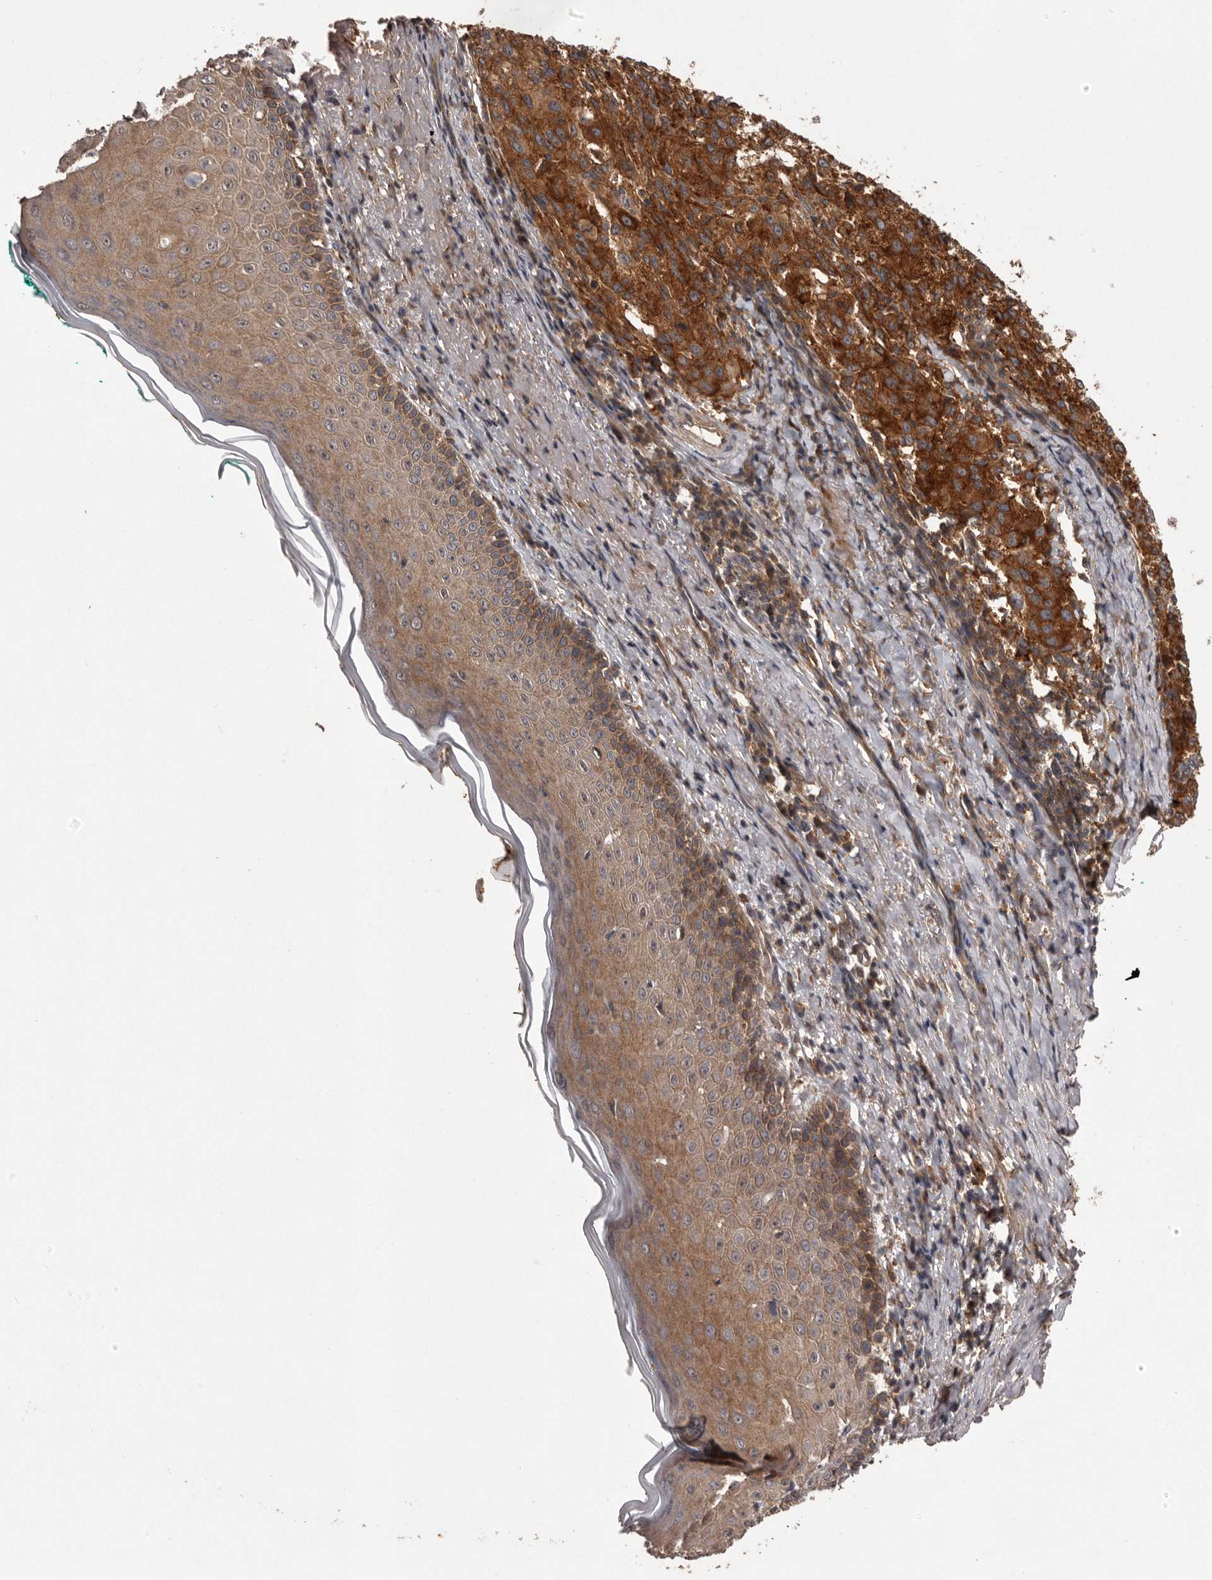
{"staining": {"intensity": "strong", "quantity": ">75%", "location": "cytoplasmic/membranous"}, "tissue": "melanoma", "cell_type": "Tumor cells", "image_type": "cancer", "snomed": [{"axis": "morphology", "description": "Necrosis, NOS"}, {"axis": "morphology", "description": "Malignant melanoma, NOS"}, {"axis": "topography", "description": "Skin"}], "caption": "Immunohistochemical staining of human melanoma displays high levels of strong cytoplasmic/membranous protein positivity in approximately >75% of tumor cells. The protein is stained brown, and the nuclei are stained in blue (DAB (3,3'-diaminobenzidine) IHC with brightfield microscopy, high magnification).", "gene": "SLC22A3", "patient": {"sex": "female", "age": 87}}